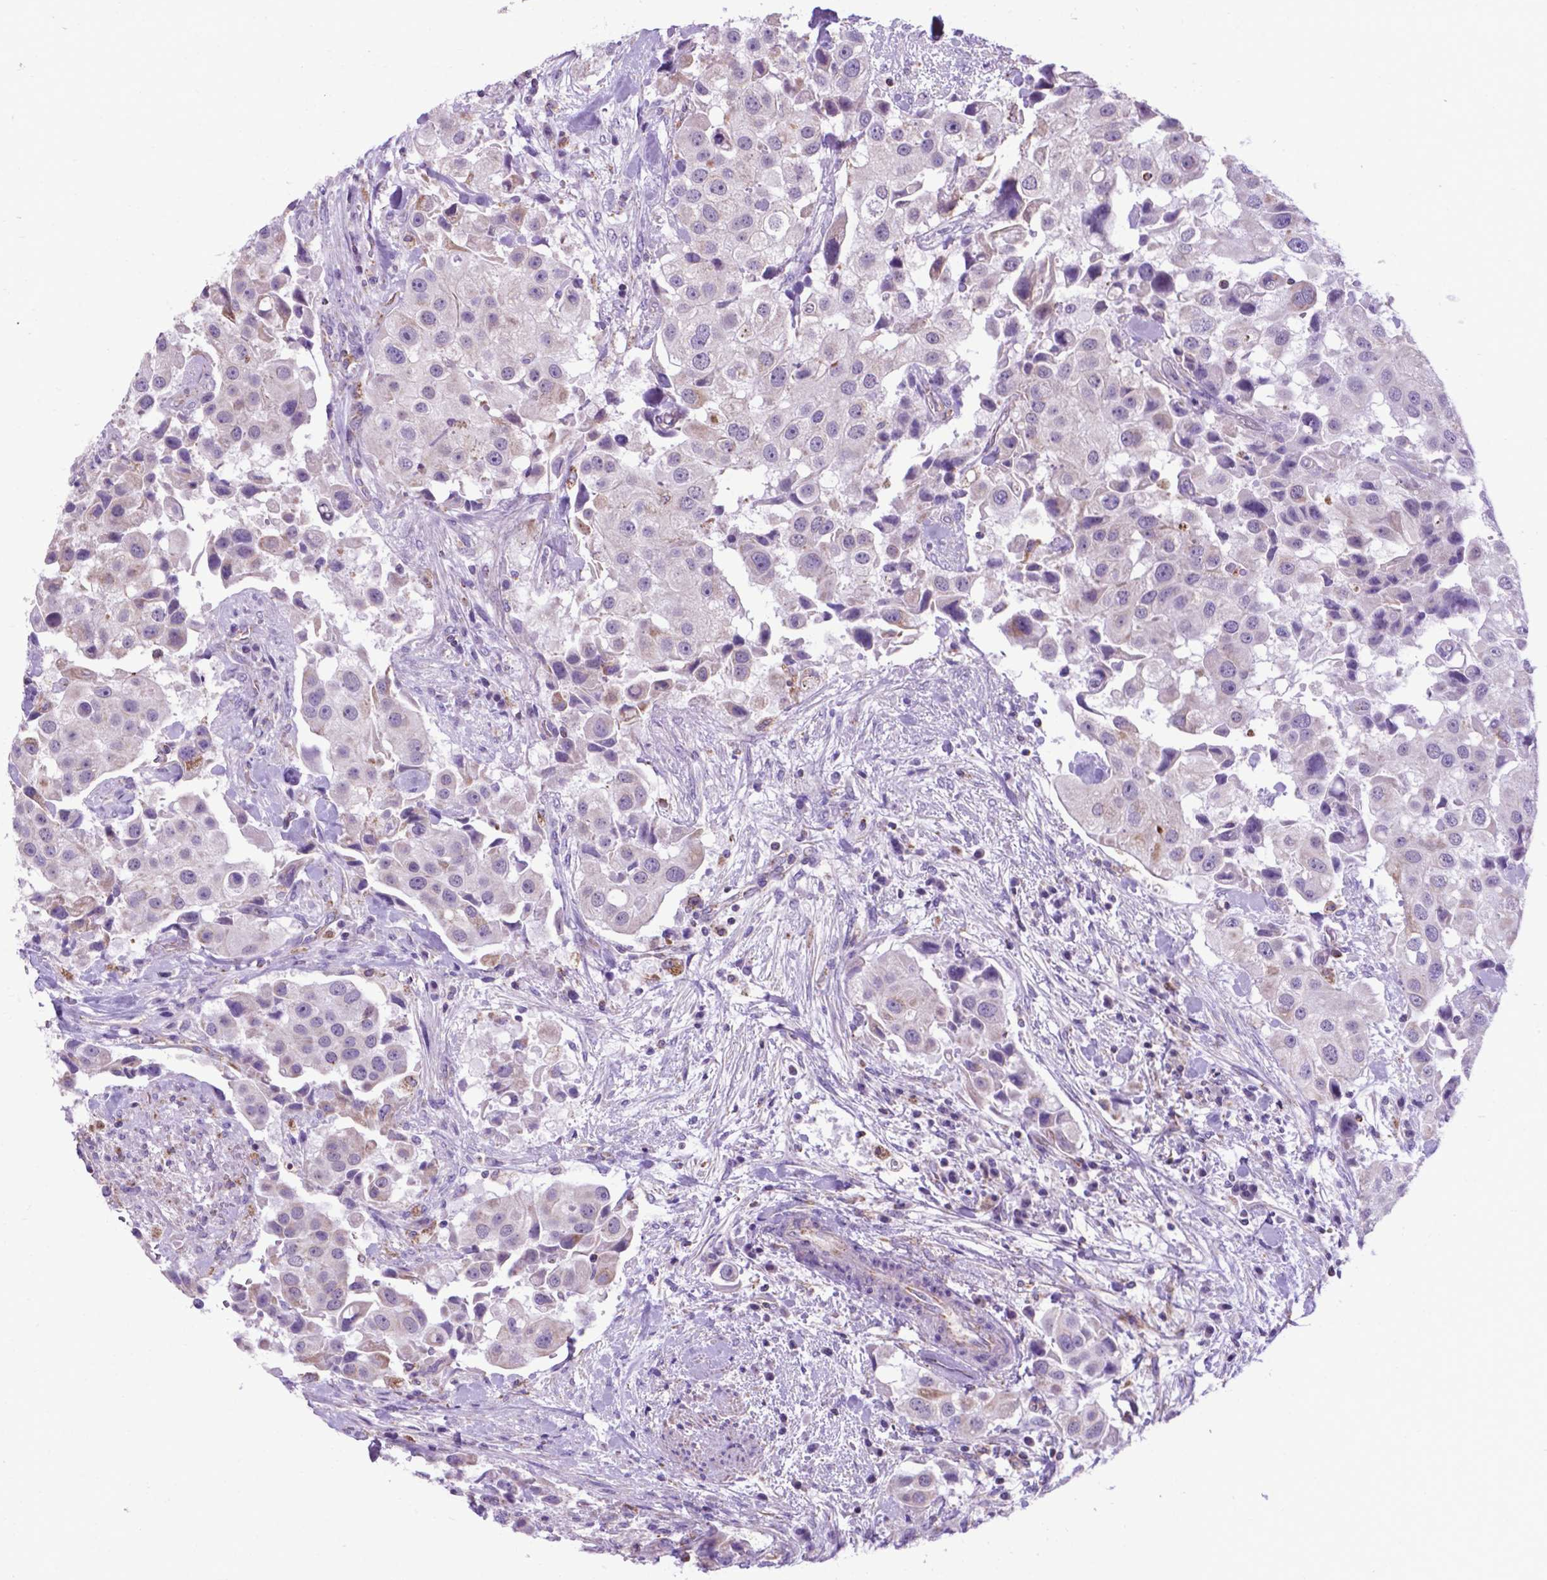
{"staining": {"intensity": "weak", "quantity": "<25%", "location": "cytoplasmic/membranous"}, "tissue": "urothelial cancer", "cell_type": "Tumor cells", "image_type": "cancer", "snomed": [{"axis": "morphology", "description": "Urothelial carcinoma, High grade"}, {"axis": "topography", "description": "Urinary bladder"}], "caption": "The image reveals no significant staining in tumor cells of urothelial carcinoma (high-grade).", "gene": "POU3F3", "patient": {"sex": "female", "age": 64}}